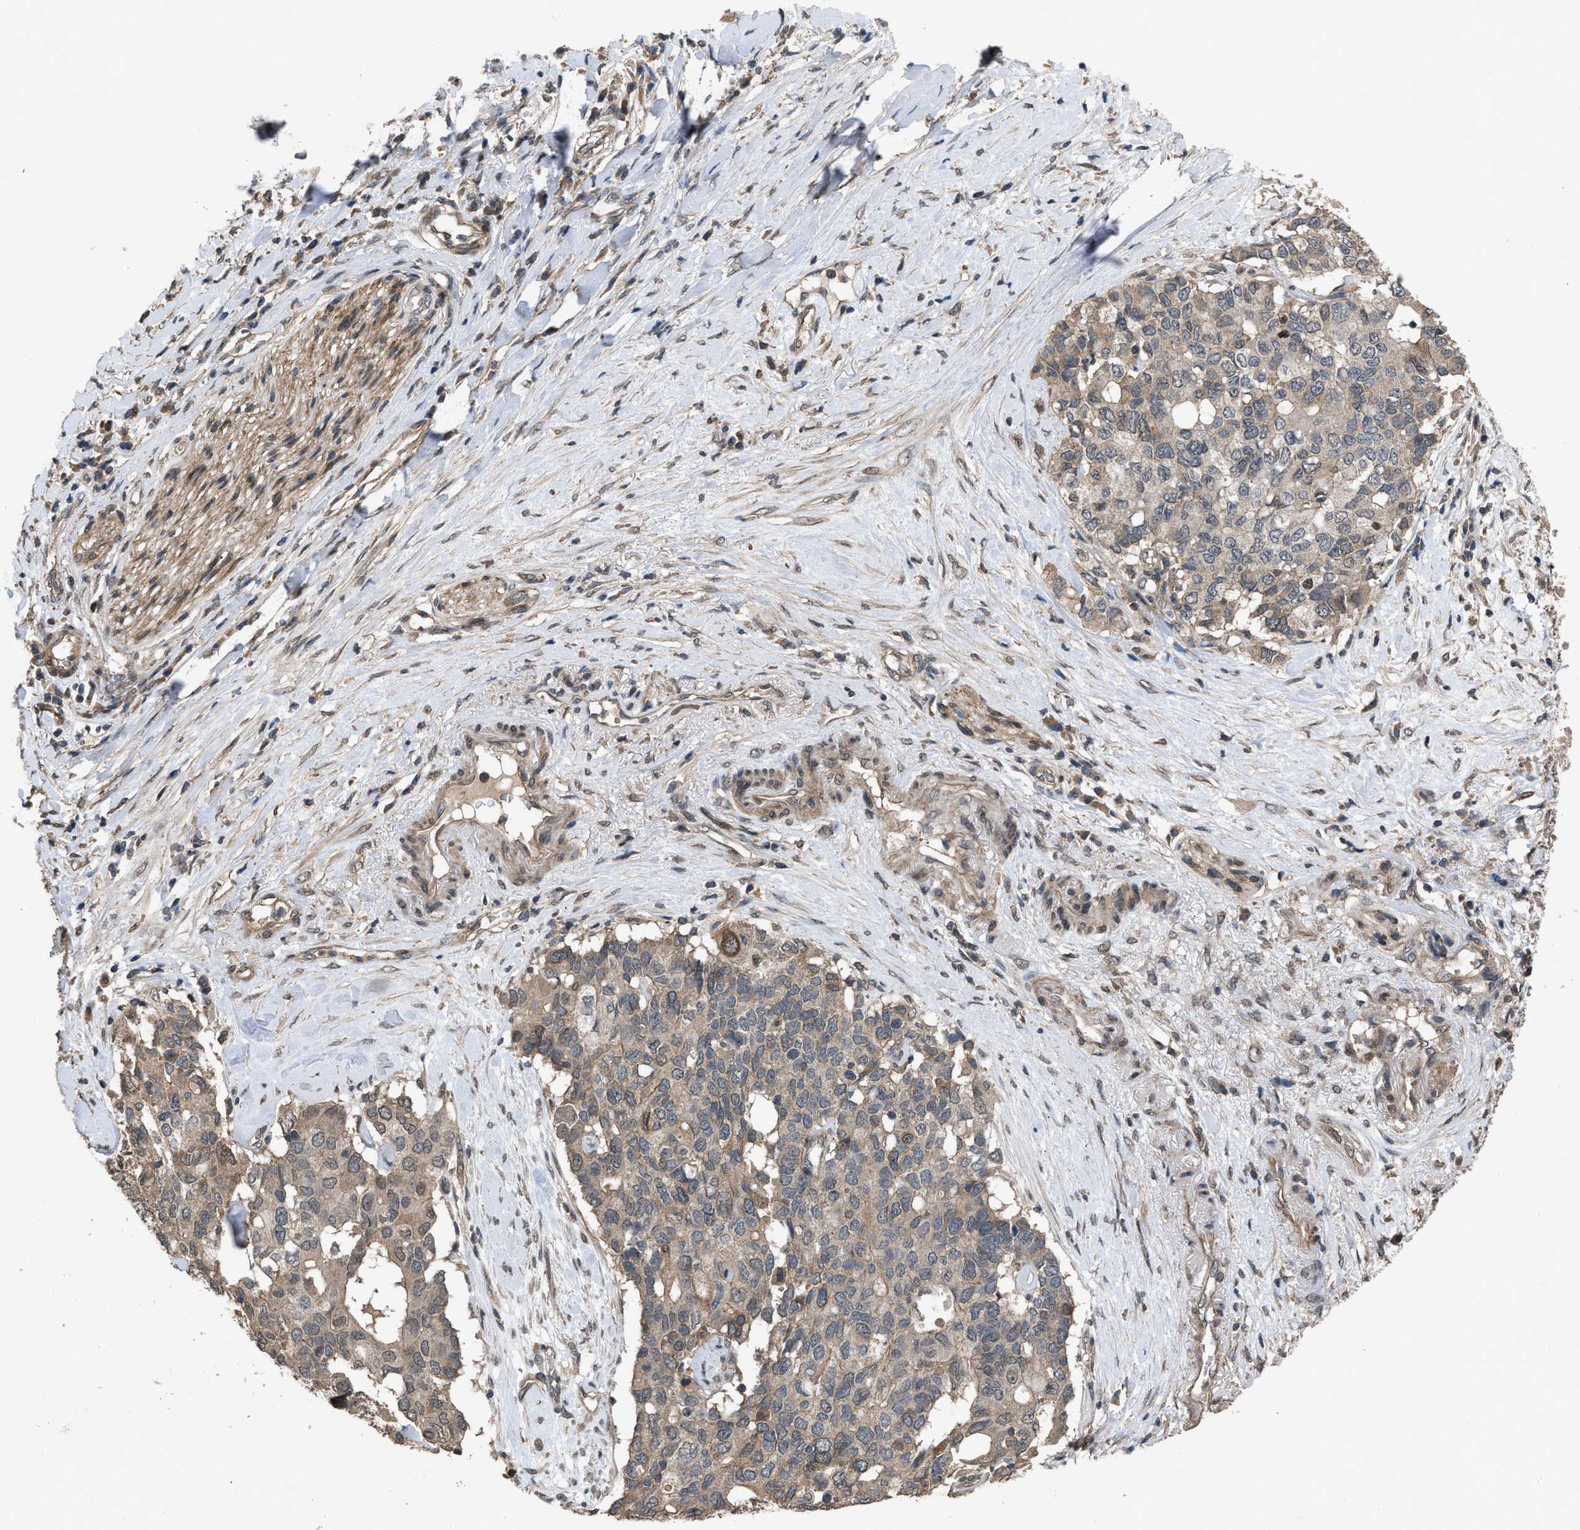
{"staining": {"intensity": "moderate", "quantity": ">75%", "location": "cytoplasmic/membranous"}, "tissue": "pancreatic cancer", "cell_type": "Tumor cells", "image_type": "cancer", "snomed": [{"axis": "morphology", "description": "Adenocarcinoma, NOS"}, {"axis": "topography", "description": "Pancreas"}], "caption": "Immunohistochemical staining of pancreatic cancer (adenocarcinoma) demonstrates medium levels of moderate cytoplasmic/membranous protein staining in about >75% of tumor cells.", "gene": "UTRN", "patient": {"sex": "female", "age": 56}}